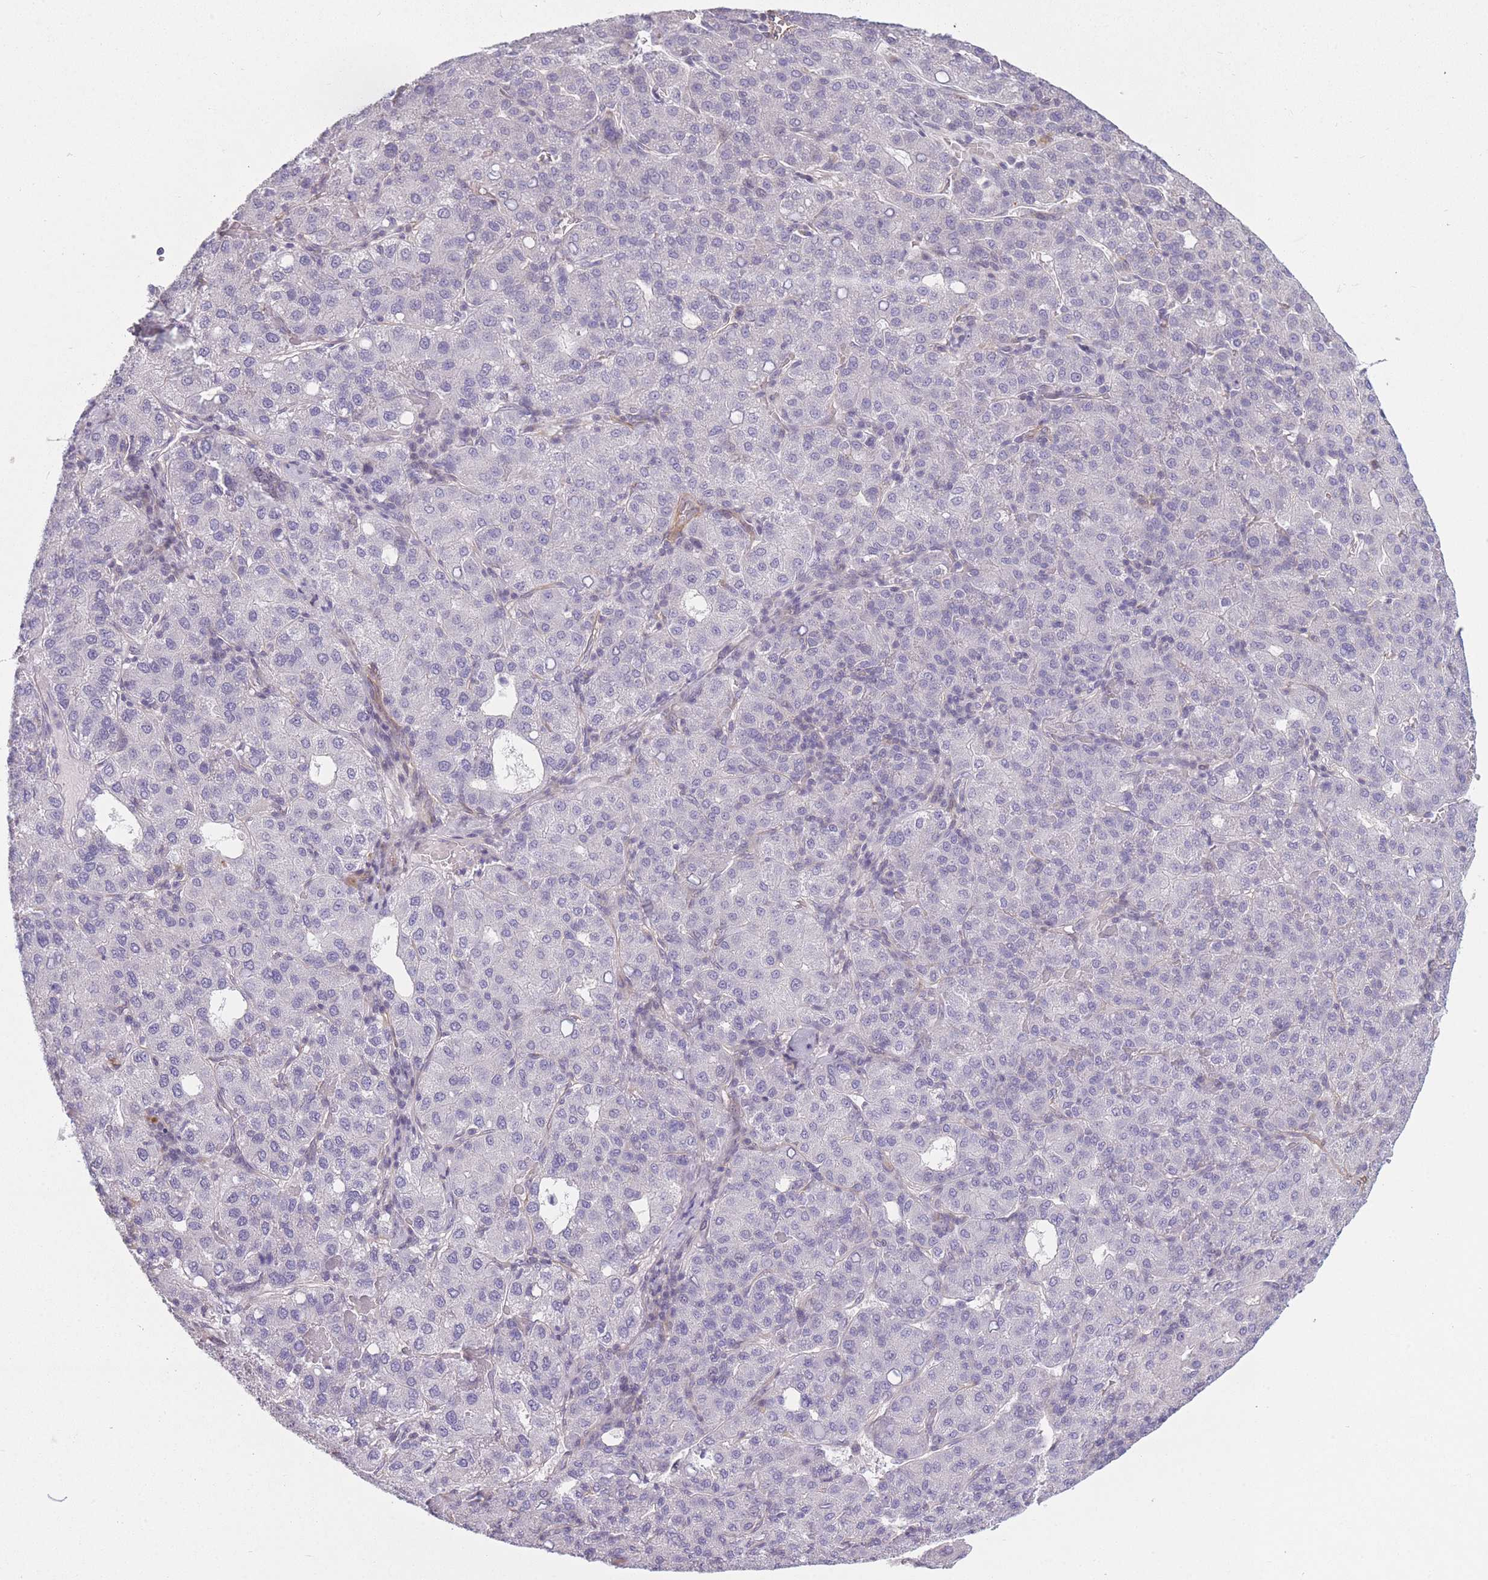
{"staining": {"intensity": "negative", "quantity": "none", "location": "none"}, "tissue": "liver cancer", "cell_type": "Tumor cells", "image_type": "cancer", "snomed": [{"axis": "morphology", "description": "Carcinoma, Hepatocellular, NOS"}, {"axis": "topography", "description": "Liver"}], "caption": "Micrograph shows no protein expression in tumor cells of liver cancer (hepatocellular carcinoma) tissue. The staining was performed using DAB (3,3'-diaminobenzidine) to visualize the protein expression in brown, while the nuclei were stained in blue with hematoxylin (Magnification: 20x).", "gene": "SLC7A6", "patient": {"sex": "male", "age": 65}}